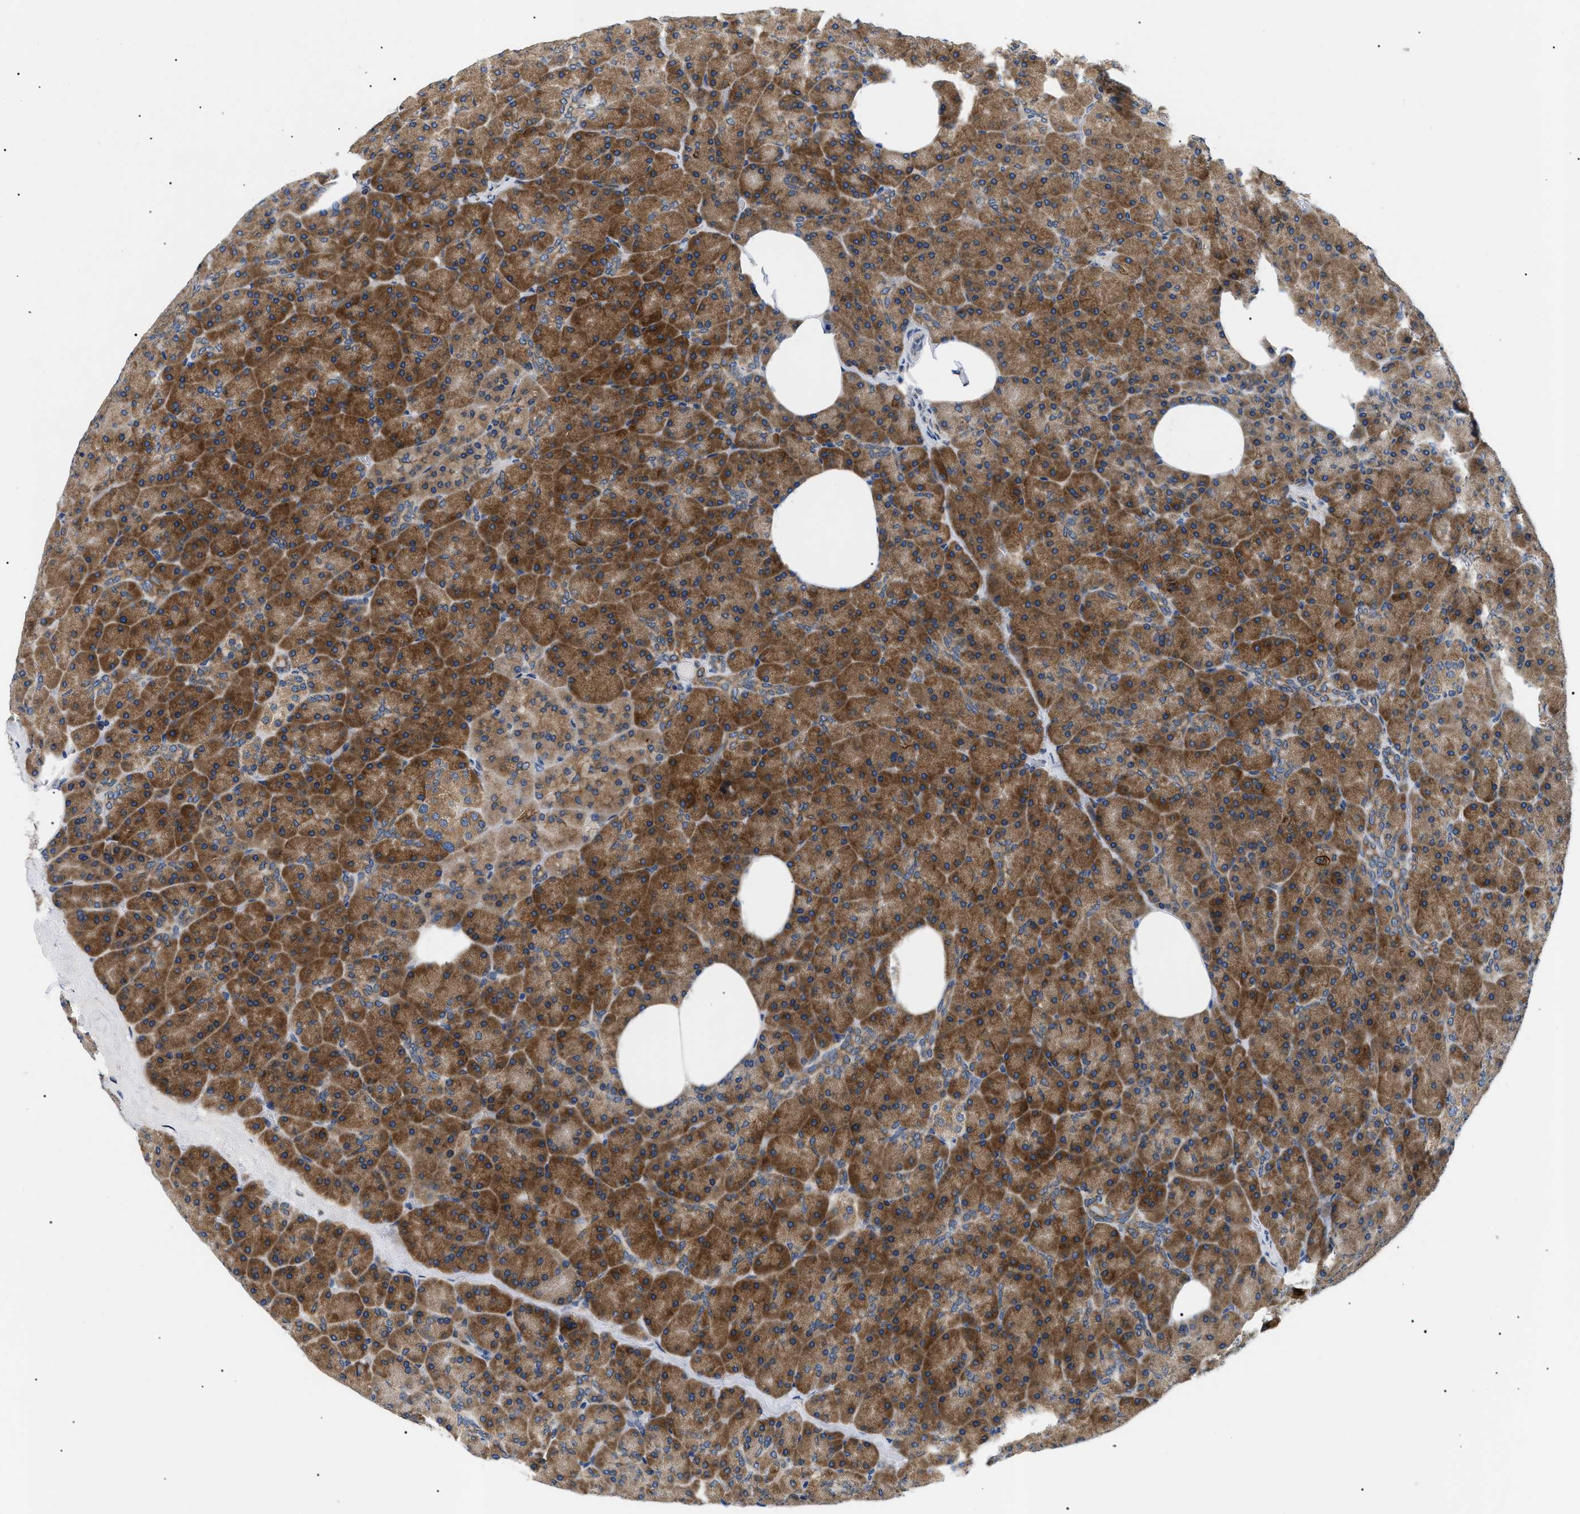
{"staining": {"intensity": "strong", "quantity": ">75%", "location": "cytoplasmic/membranous"}, "tissue": "pancreas", "cell_type": "Exocrine glandular cells", "image_type": "normal", "snomed": [{"axis": "morphology", "description": "Normal tissue, NOS"}, {"axis": "topography", "description": "Pancreas"}], "caption": "DAB immunohistochemical staining of normal pancreas shows strong cytoplasmic/membranous protein staining in approximately >75% of exocrine glandular cells. (DAB (3,3'-diaminobenzidine) IHC with brightfield microscopy, high magnification).", "gene": "DERL1", "patient": {"sex": "female", "age": 35}}